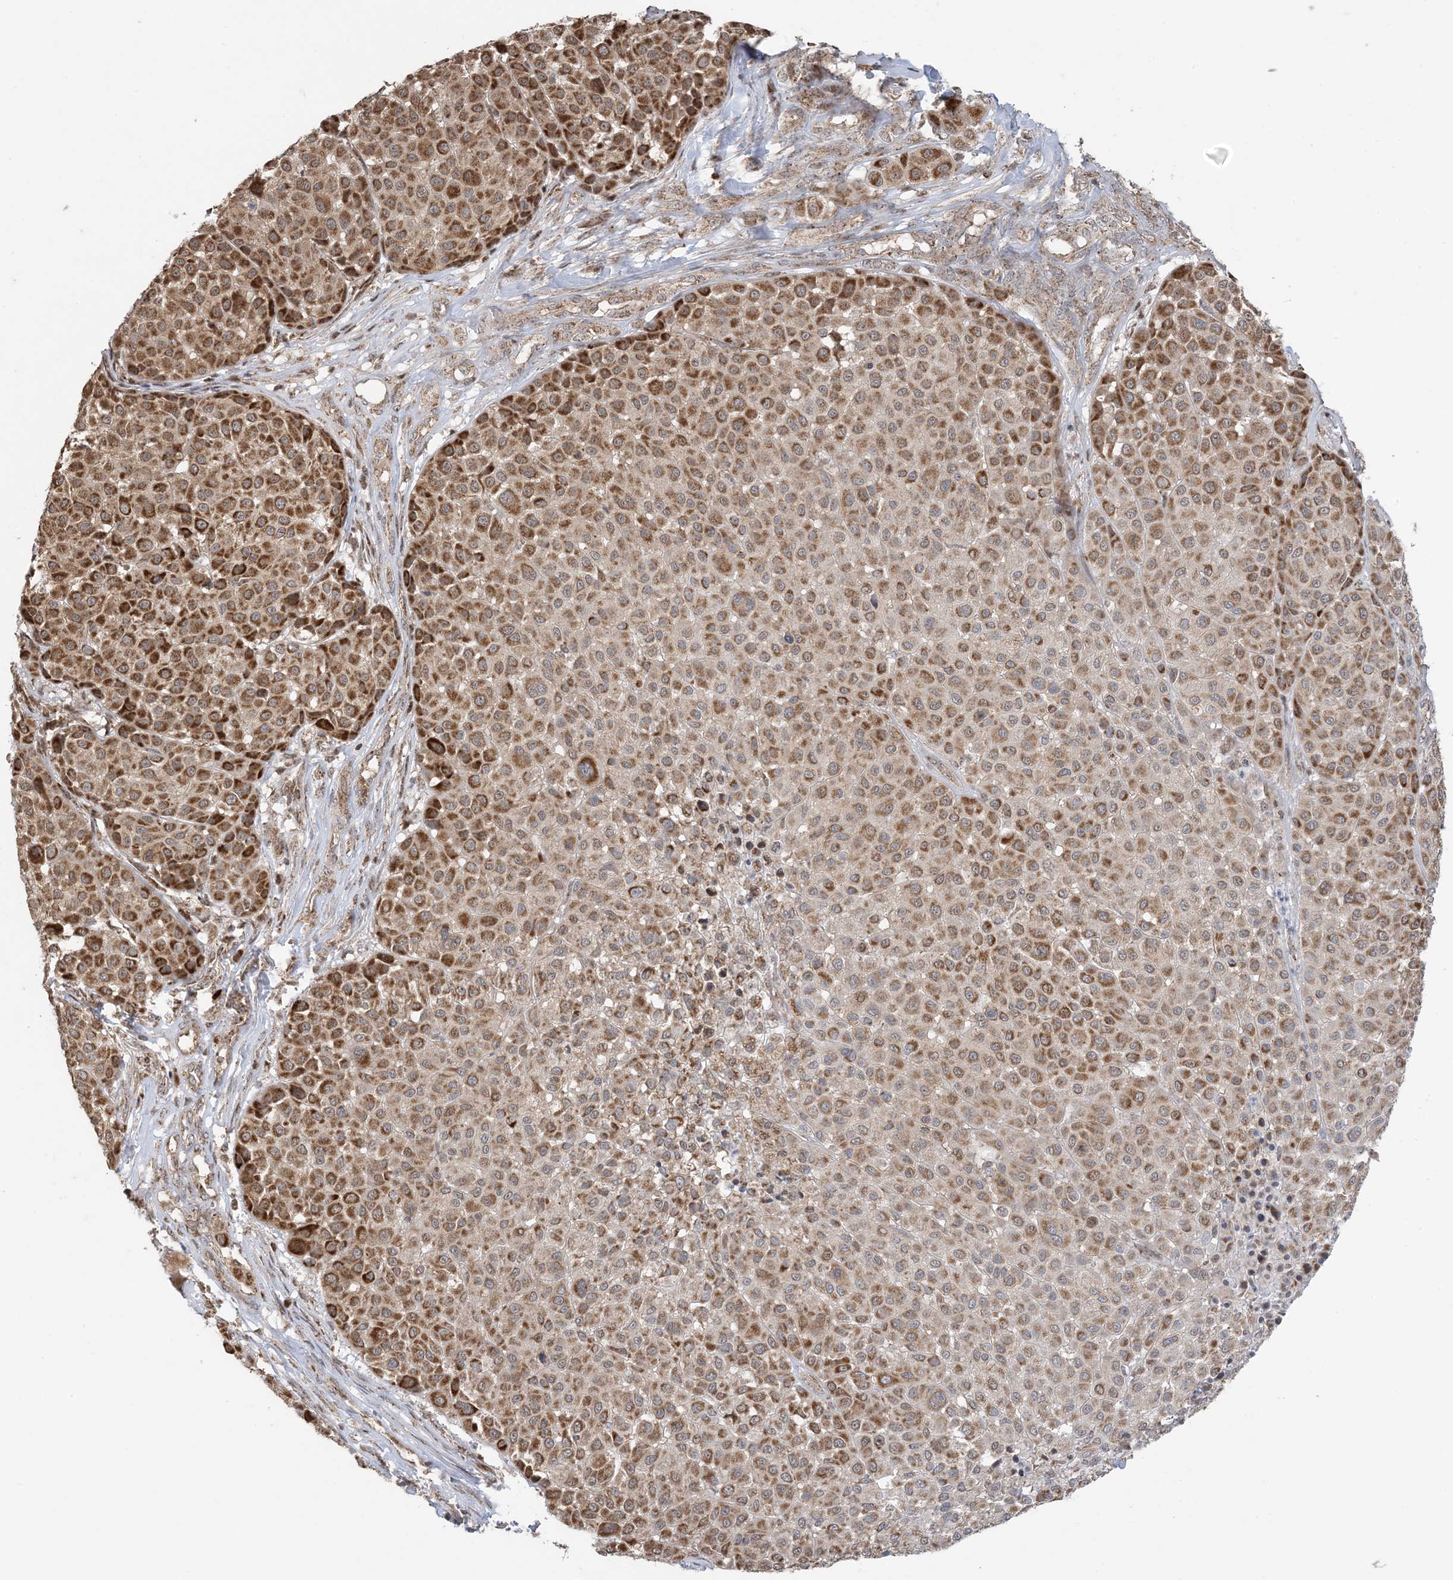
{"staining": {"intensity": "moderate", "quantity": ">75%", "location": "cytoplasmic/membranous"}, "tissue": "melanoma", "cell_type": "Tumor cells", "image_type": "cancer", "snomed": [{"axis": "morphology", "description": "Malignant melanoma, Metastatic site"}, {"axis": "topography", "description": "Soft tissue"}], "caption": "An image of human melanoma stained for a protein displays moderate cytoplasmic/membranous brown staining in tumor cells. The protein of interest is stained brown, and the nuclei are stained in blue (DAB IHC with brightfield microscopy, high magnification).", "gene": "MAPKBP1", "patient": {"sex": "male", "age": 41}}